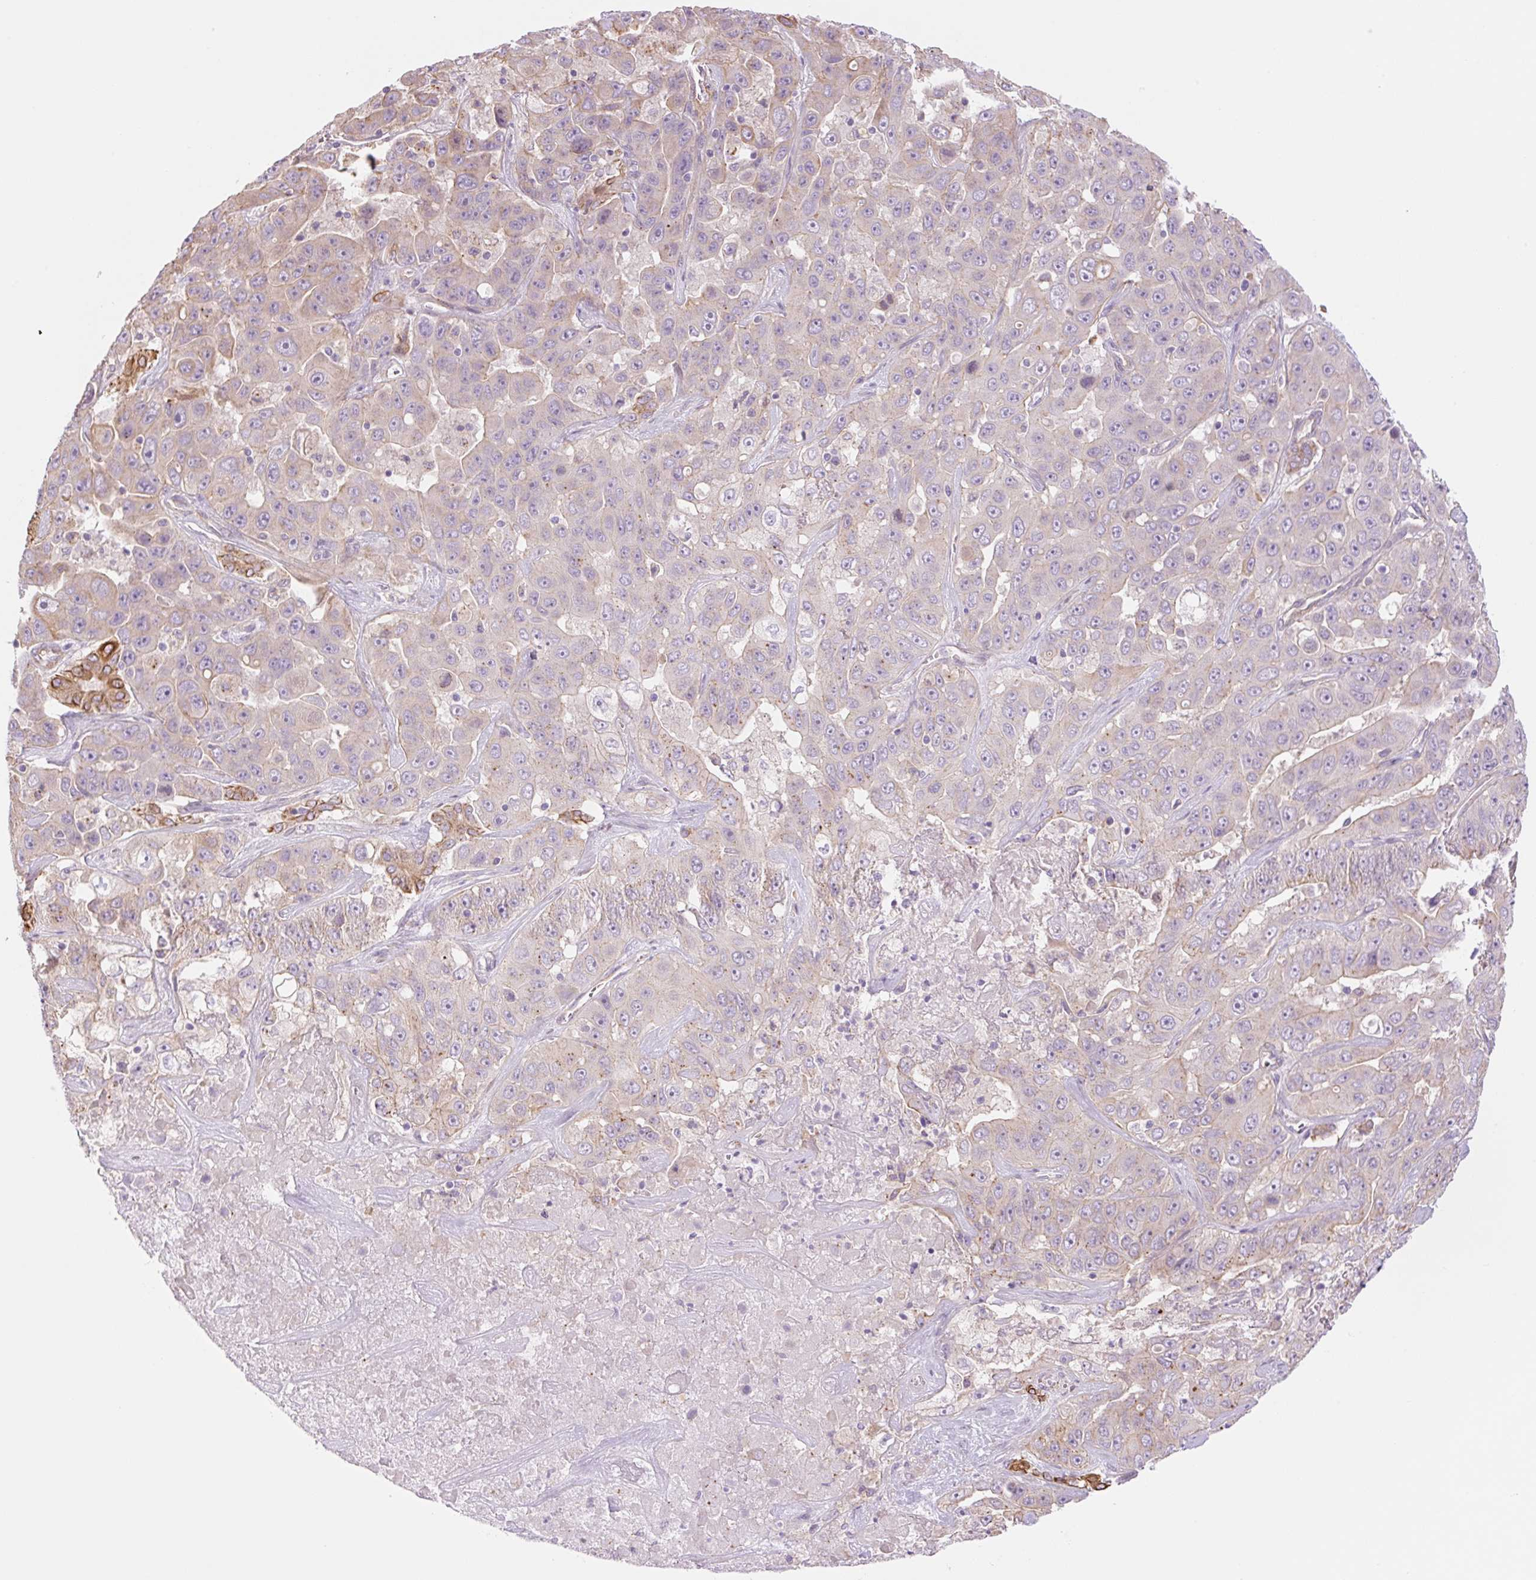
{"staining": {"intensity": "weak", "quantity": "<25%", "location": "cytoplasmic/membranous"}, "tissue": "liver cancer", "cell_type": "Tumor cells", "image_type": "cancer", "snomed": [{"axis": "morphology", "description": "Cholangiocarcinoma"}, {"axis": "topography", "description": "Liver"}], "caption": "IHC of human cholangiocarcinoma (liver) exhibits no positivity in tumor cells.", "gene": "NLRP5", "patient": {"sex": "female", "age": 52}}